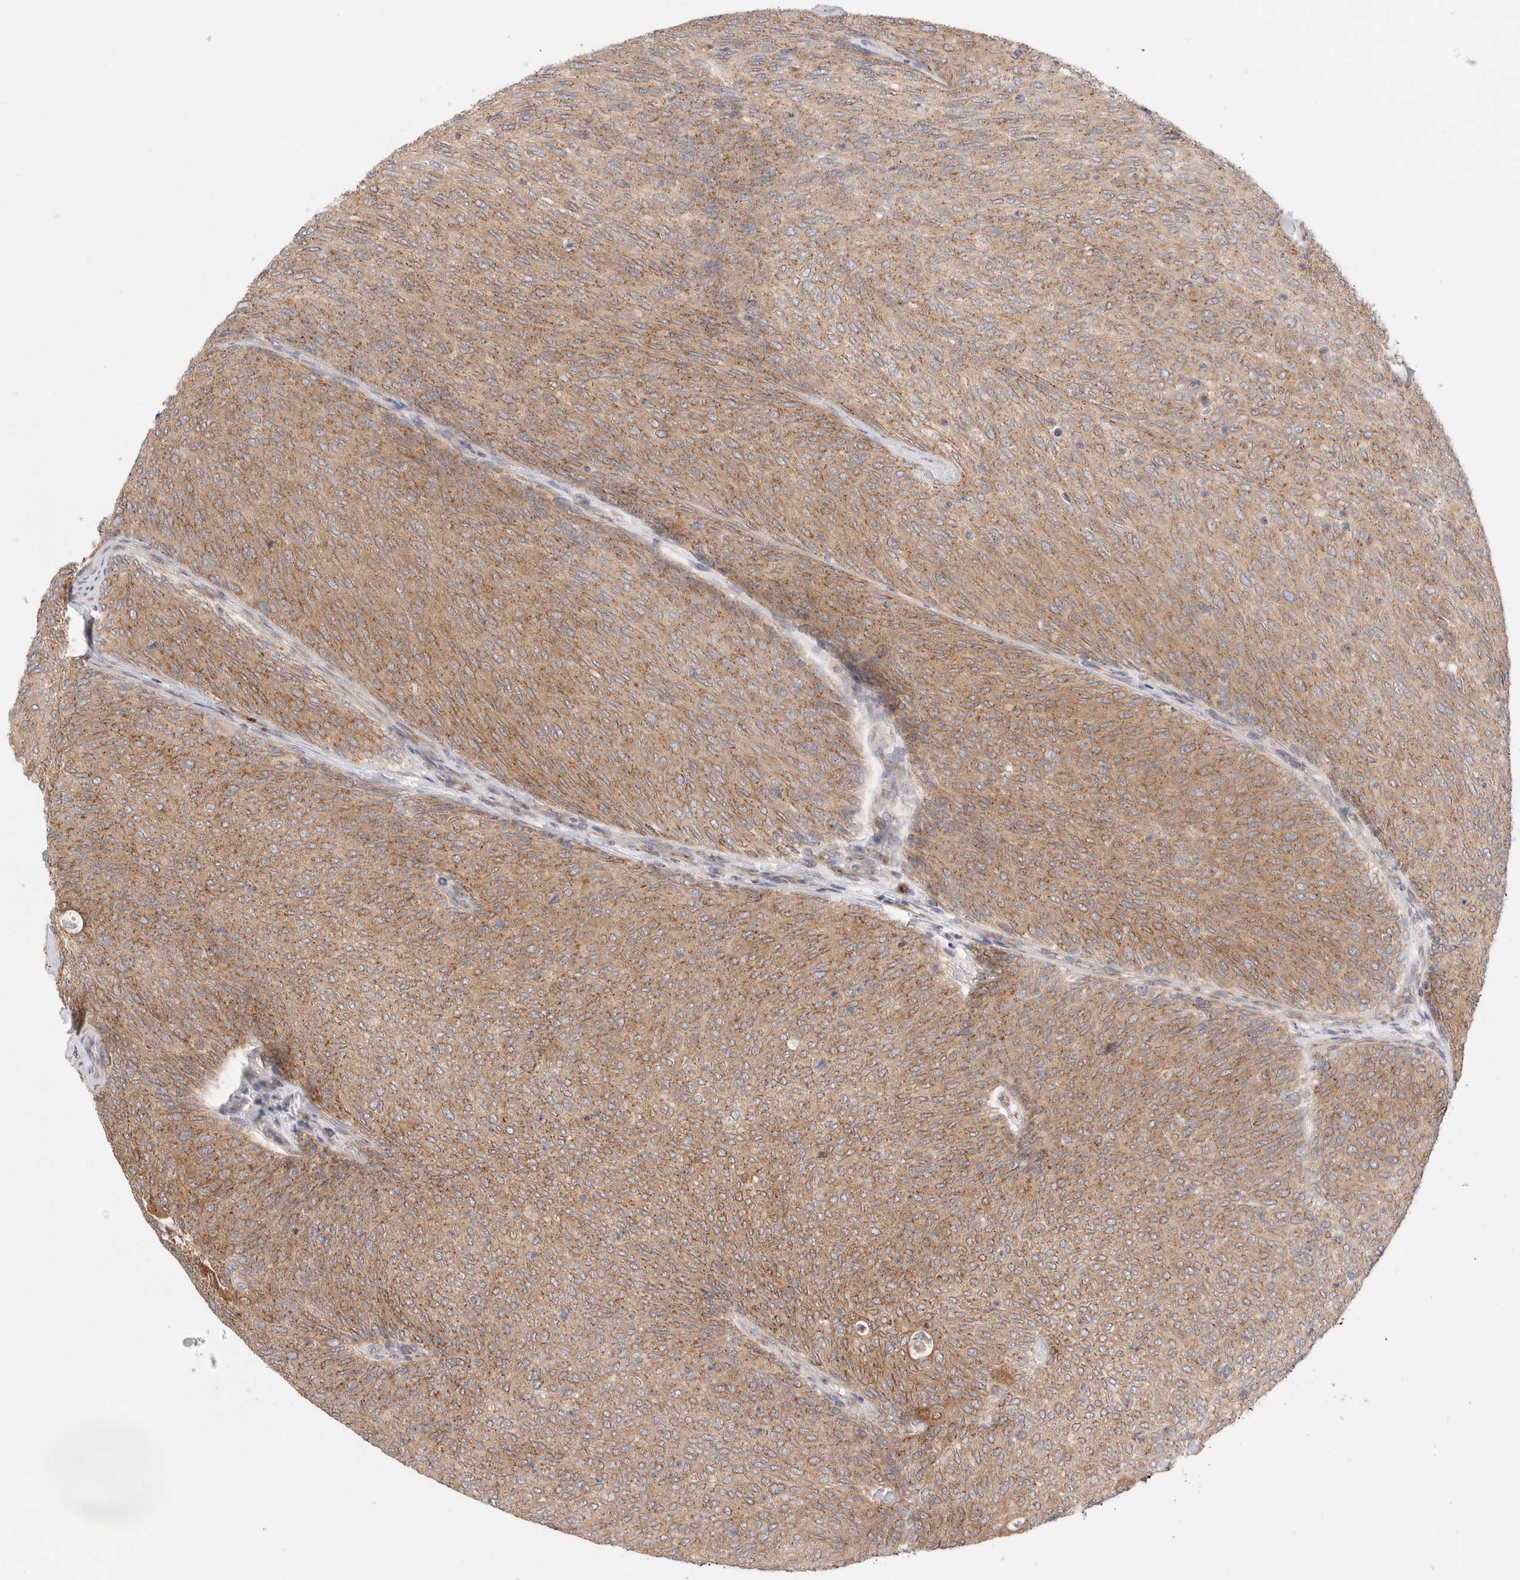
{"staining": {"intensity": "moderate", "quantity": ">75%", "location": "cytoplasmic/membranous"}, "tissue": "urothelial cancer", "cell_type": "Tumor cells", "image_type": "cancer", "snomed": [{"axis": "morphology", "description": "Urothelial carcinoma, Low grade"}, {"axis": "topography", "description": "Urinary bladder"}], "caption": "Protein expression analysis of urothelial cancer demonstrates moderate cytoplasmic/membranous expression in approximately >75% of tumor cells.", "gene": "LMAN2L", "patient": {"sex": "female", "age": 79}}